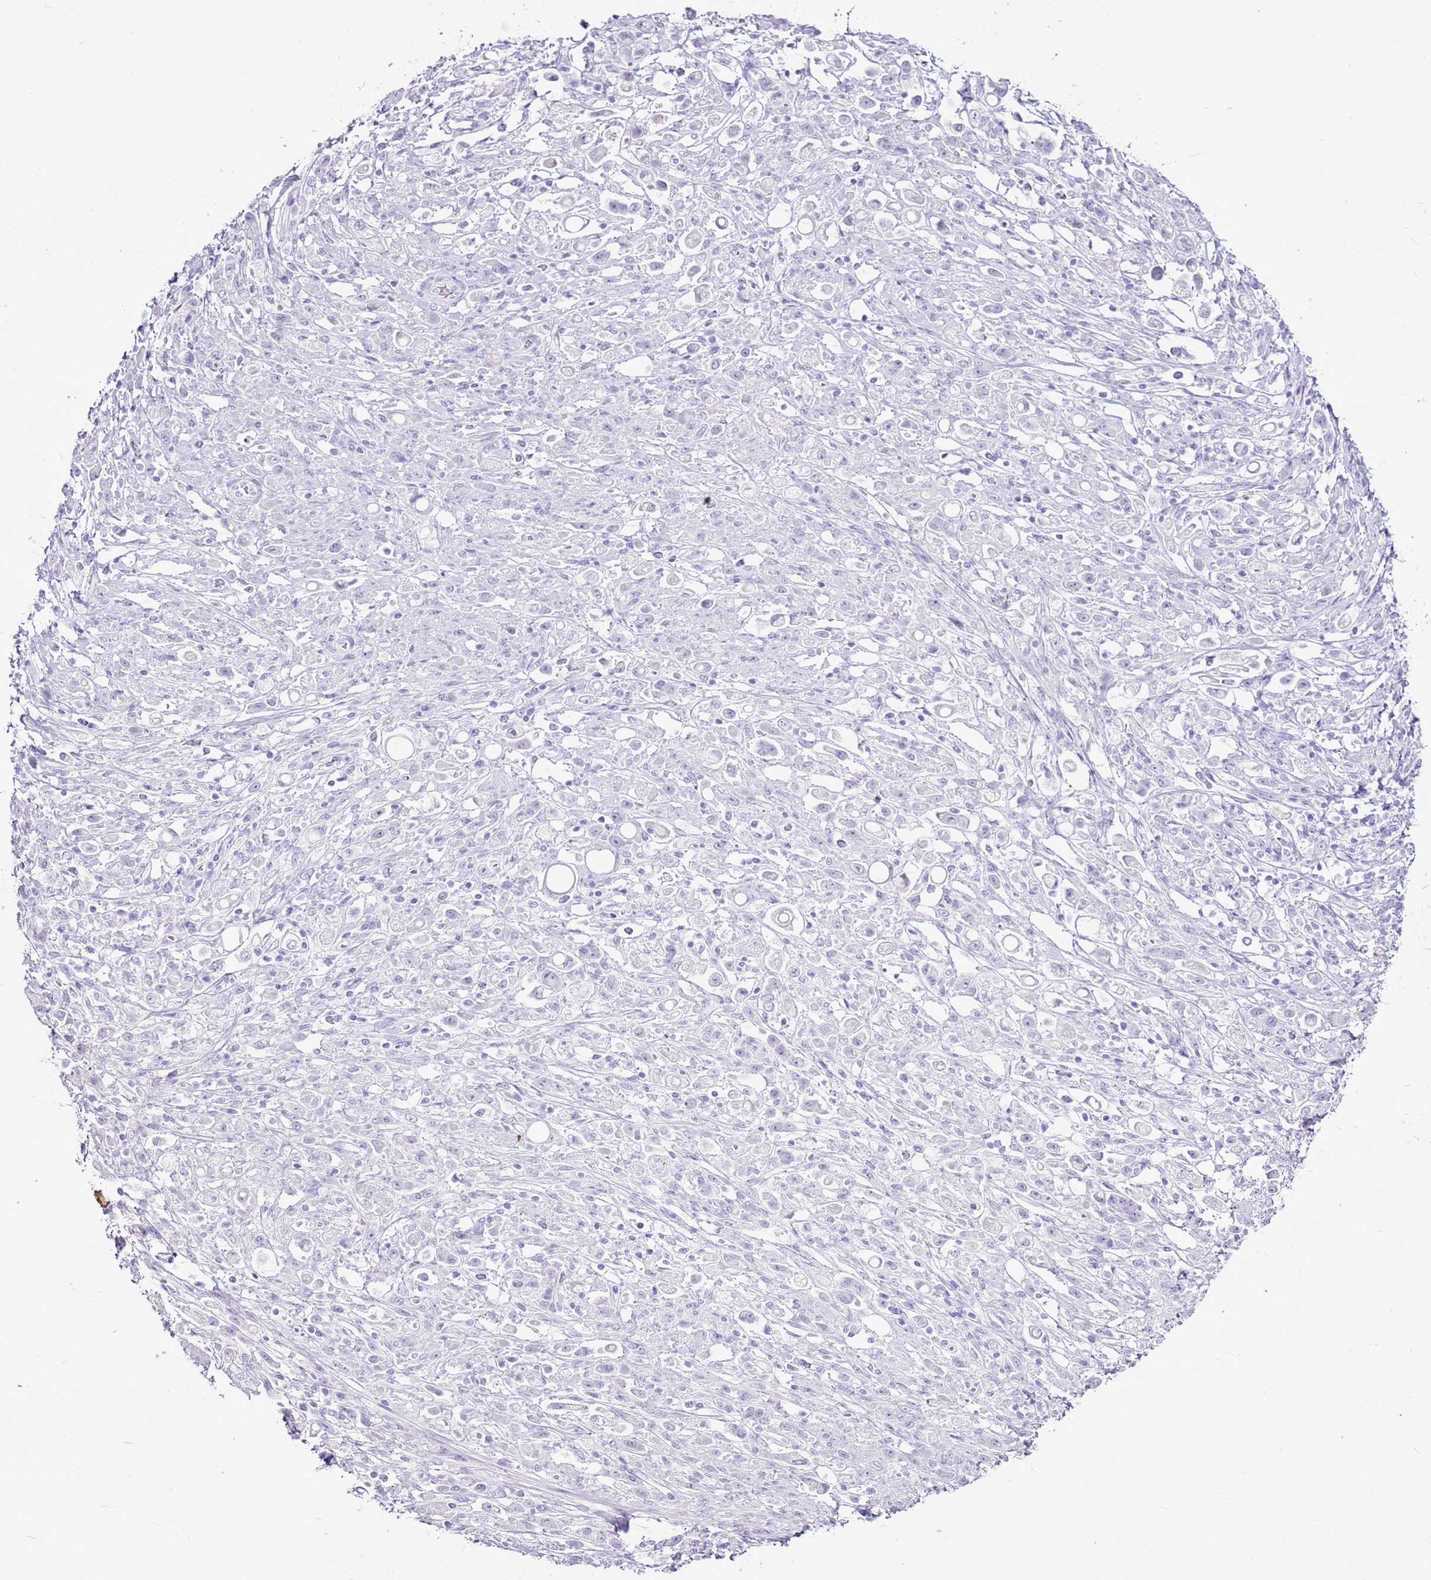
{"staining": {"intensity": "negative", "quantity": "none", "location": "none"}, "tissue": "stomach cancer", "cell_type": "Tumor cells", "image_type": "cancer", "snomed": [{"axis": "morphology", "description": "Adenocarcinoma, NOS"}, {"axis": "topography", "description": "Stomach"}], "caption": "Human stomach cancer (adenocarcinoma) stained for a protein using IHC shows no expression in tumor cells.", "gene": "CNFN", "patient": {"sex": "female", "age": 60}}